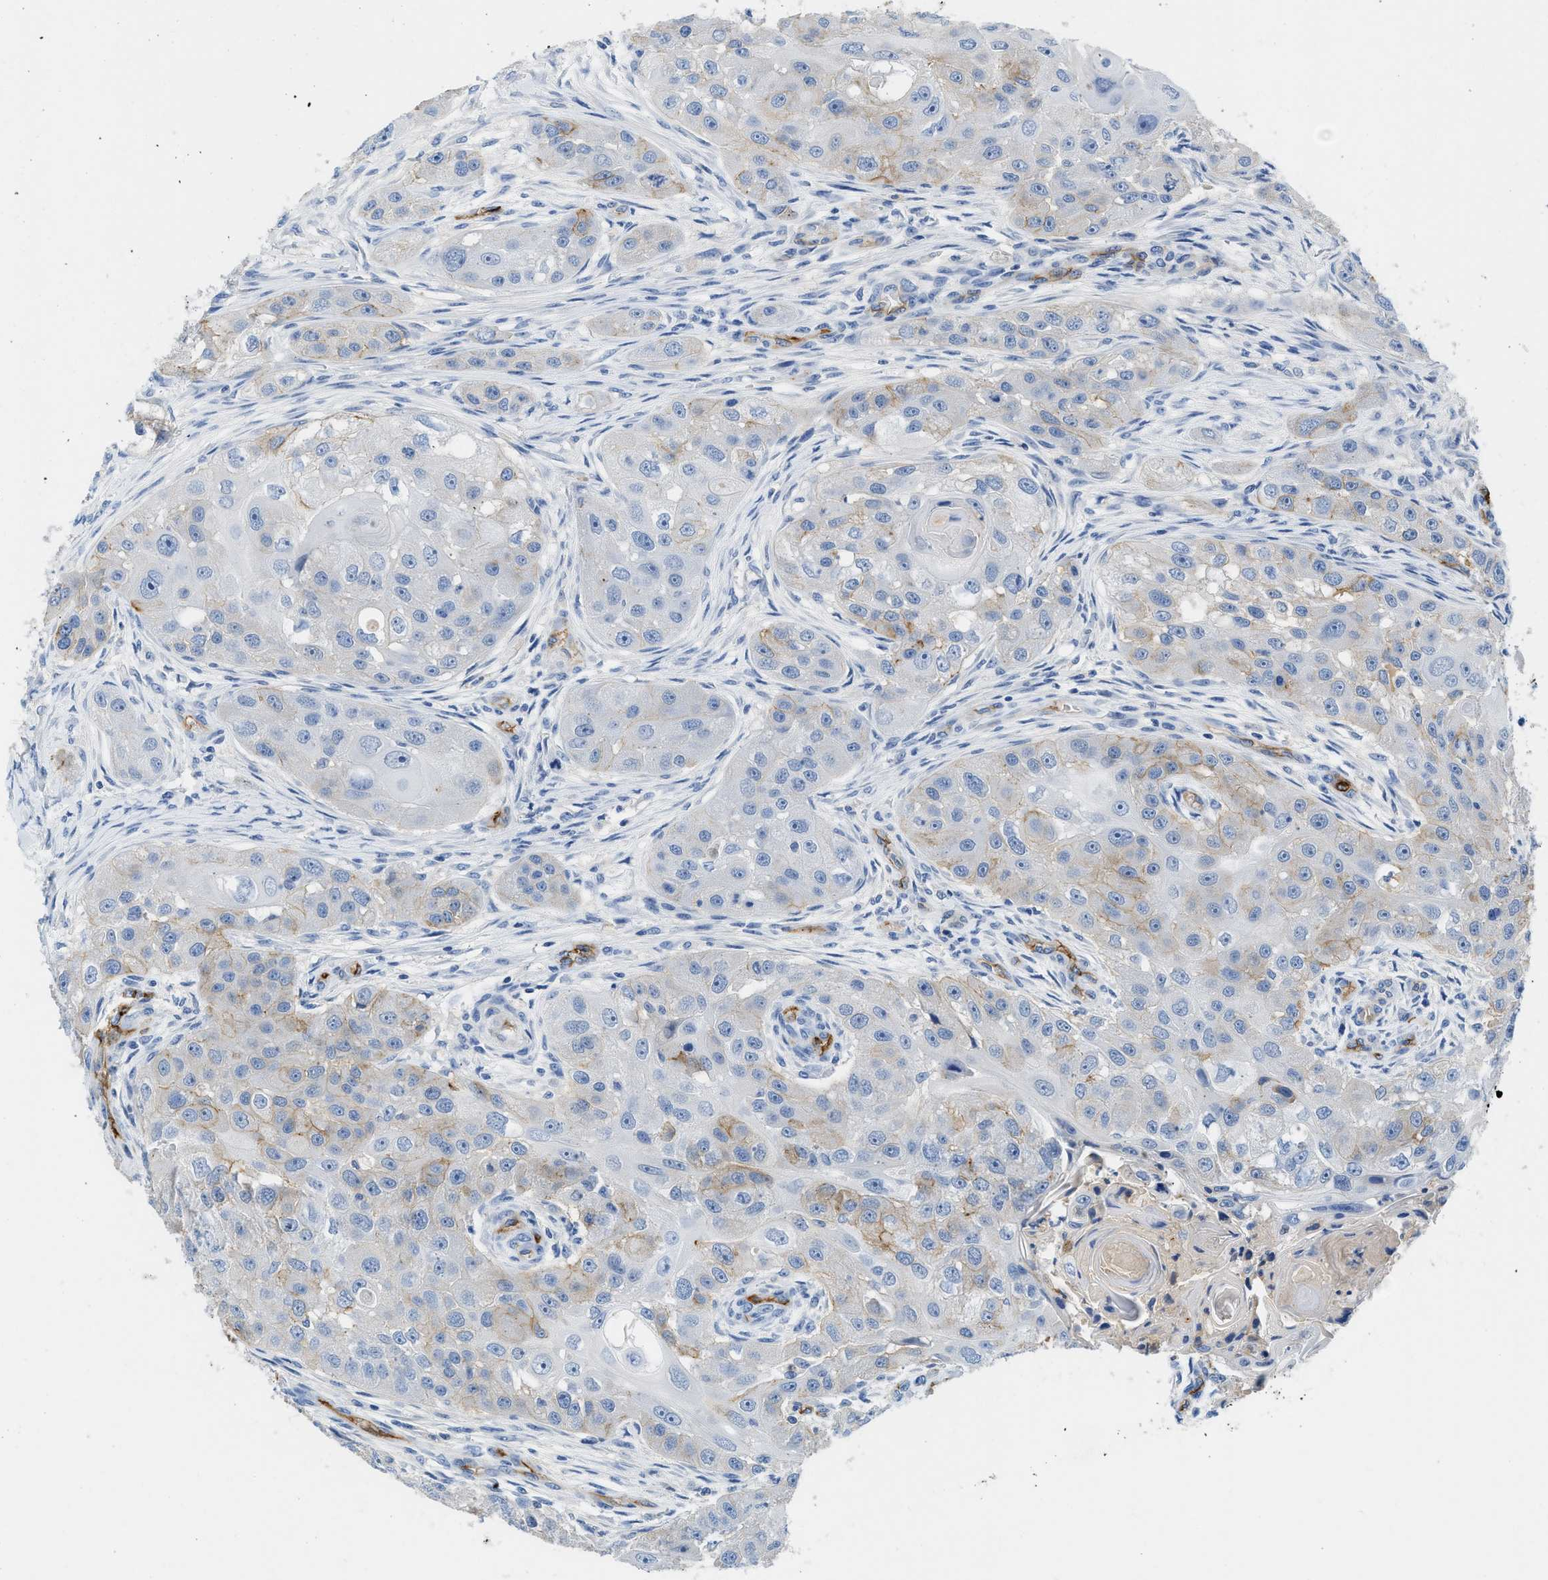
{"staining": {"intensity": "weak", "quantity": "<25%", "location": "cytoplasmic/membranous"}, "tissue": "head and neck cancer", "cell_type": "Tumor cells", "image_type": "cancer", "snomed": [{"axis": "morphology", "description": "Normal tissue, NOS"}, {"axis": "morphology", "description": "Squamous cell carcinoma, NOS"}, {"axis": "topography", "description": "Skeletal muscle"}, {"axis": "topography", "description": "Head-Neck"}], "caption": "Image shows no significant protein expression in tumor cells of head and neck cancer. Brightfield microscopy of IHC stained with DAB (3,3'-diaminobenzidine) (brown) and hematoxylin (blue), captured at high magnification.", "gene": "SPEG", "patient": {"sex": "male", "age": 51}}